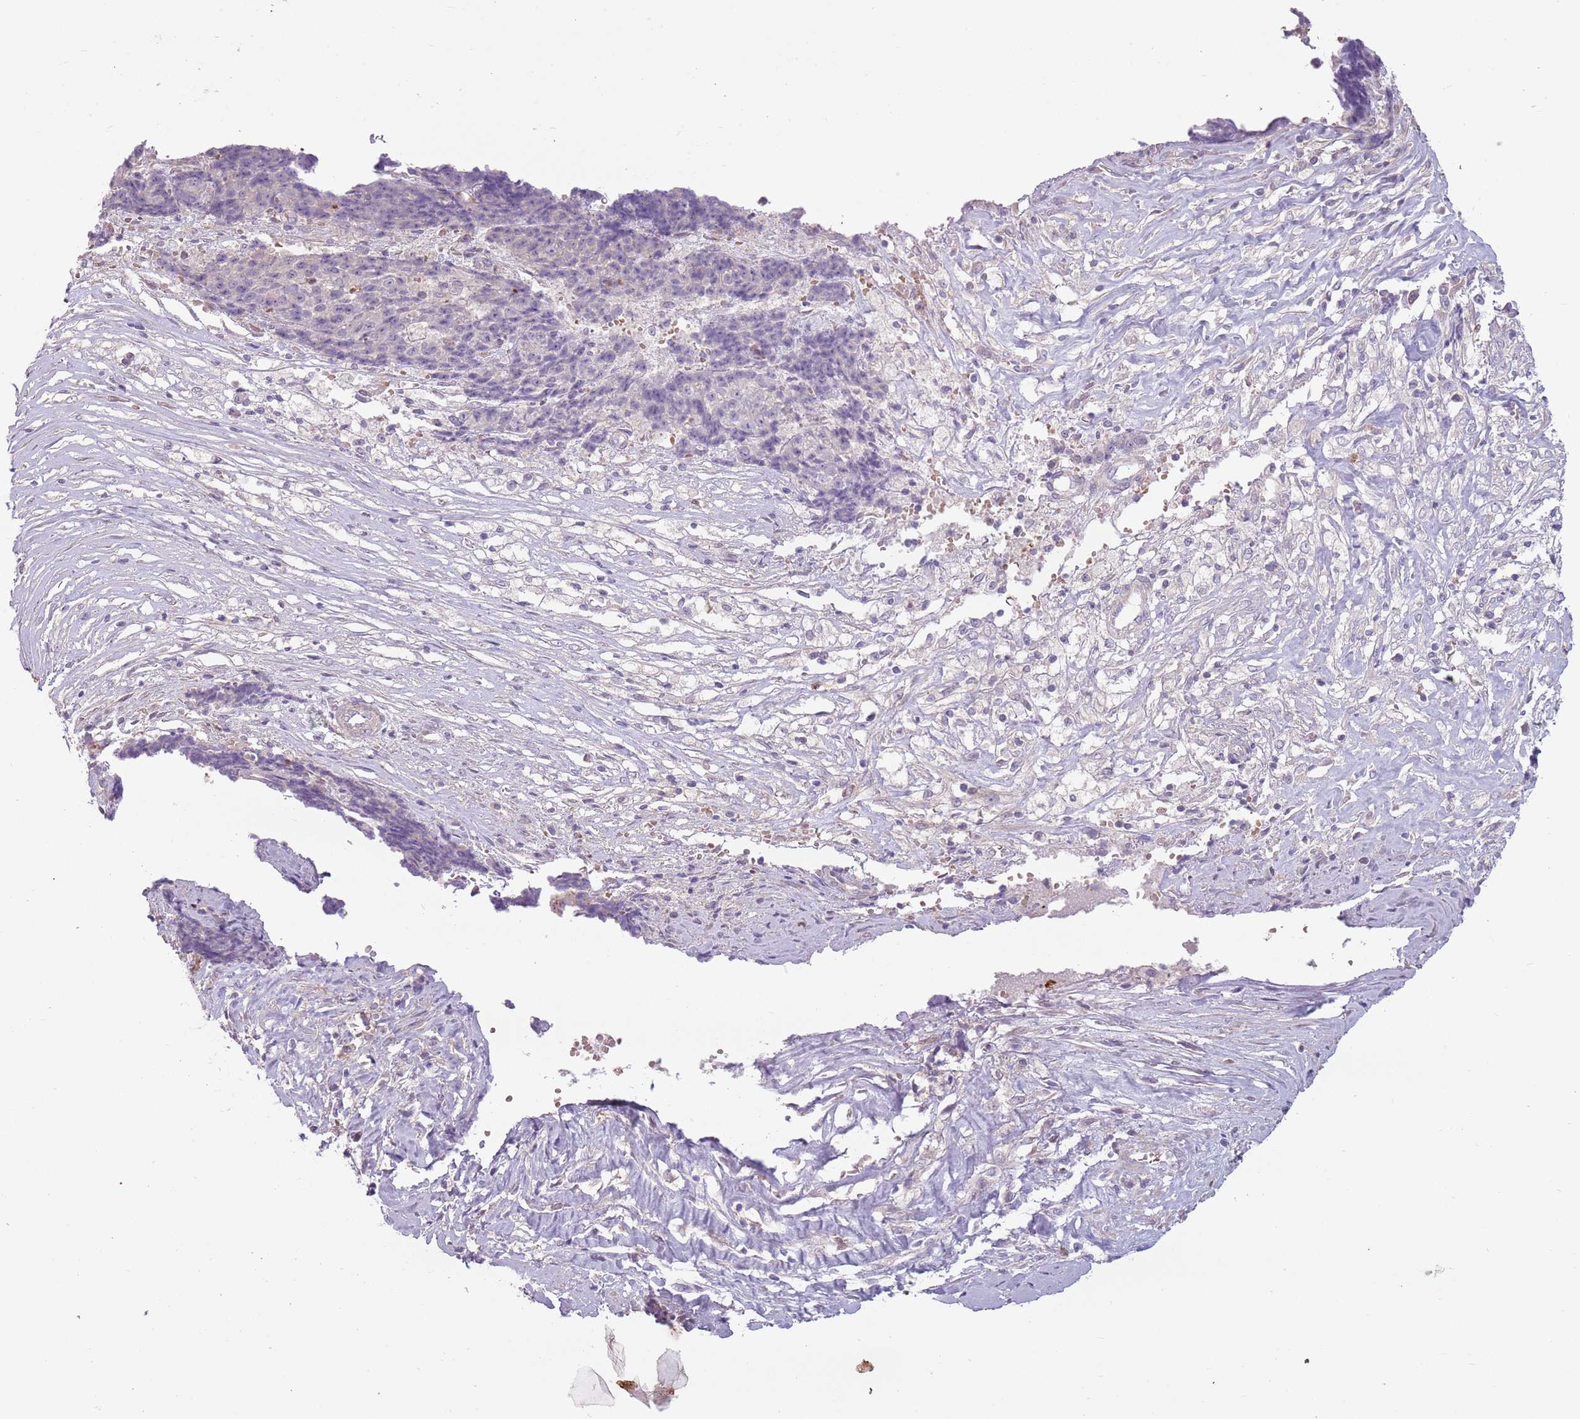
{"staining": {"intensity": "negative", "quantity": "none", "location": "none"}, "tissue": "ovarian cancer", "cell_type": "Tumor cells", "image_type": "cancer", "snomed": [{"axis": "morphology", "description": "Carcinoma, endometroid"}, {"axis": "topography", "description": "Ovary"}], "caption": "This is an immunohistochemistry (IHC) histopathology image of human endometroid carcinoma (ovarian). There is no expression in tumor cells.", "gene": "SPAG4", "patient": {"sex": "female", "age": 42}}